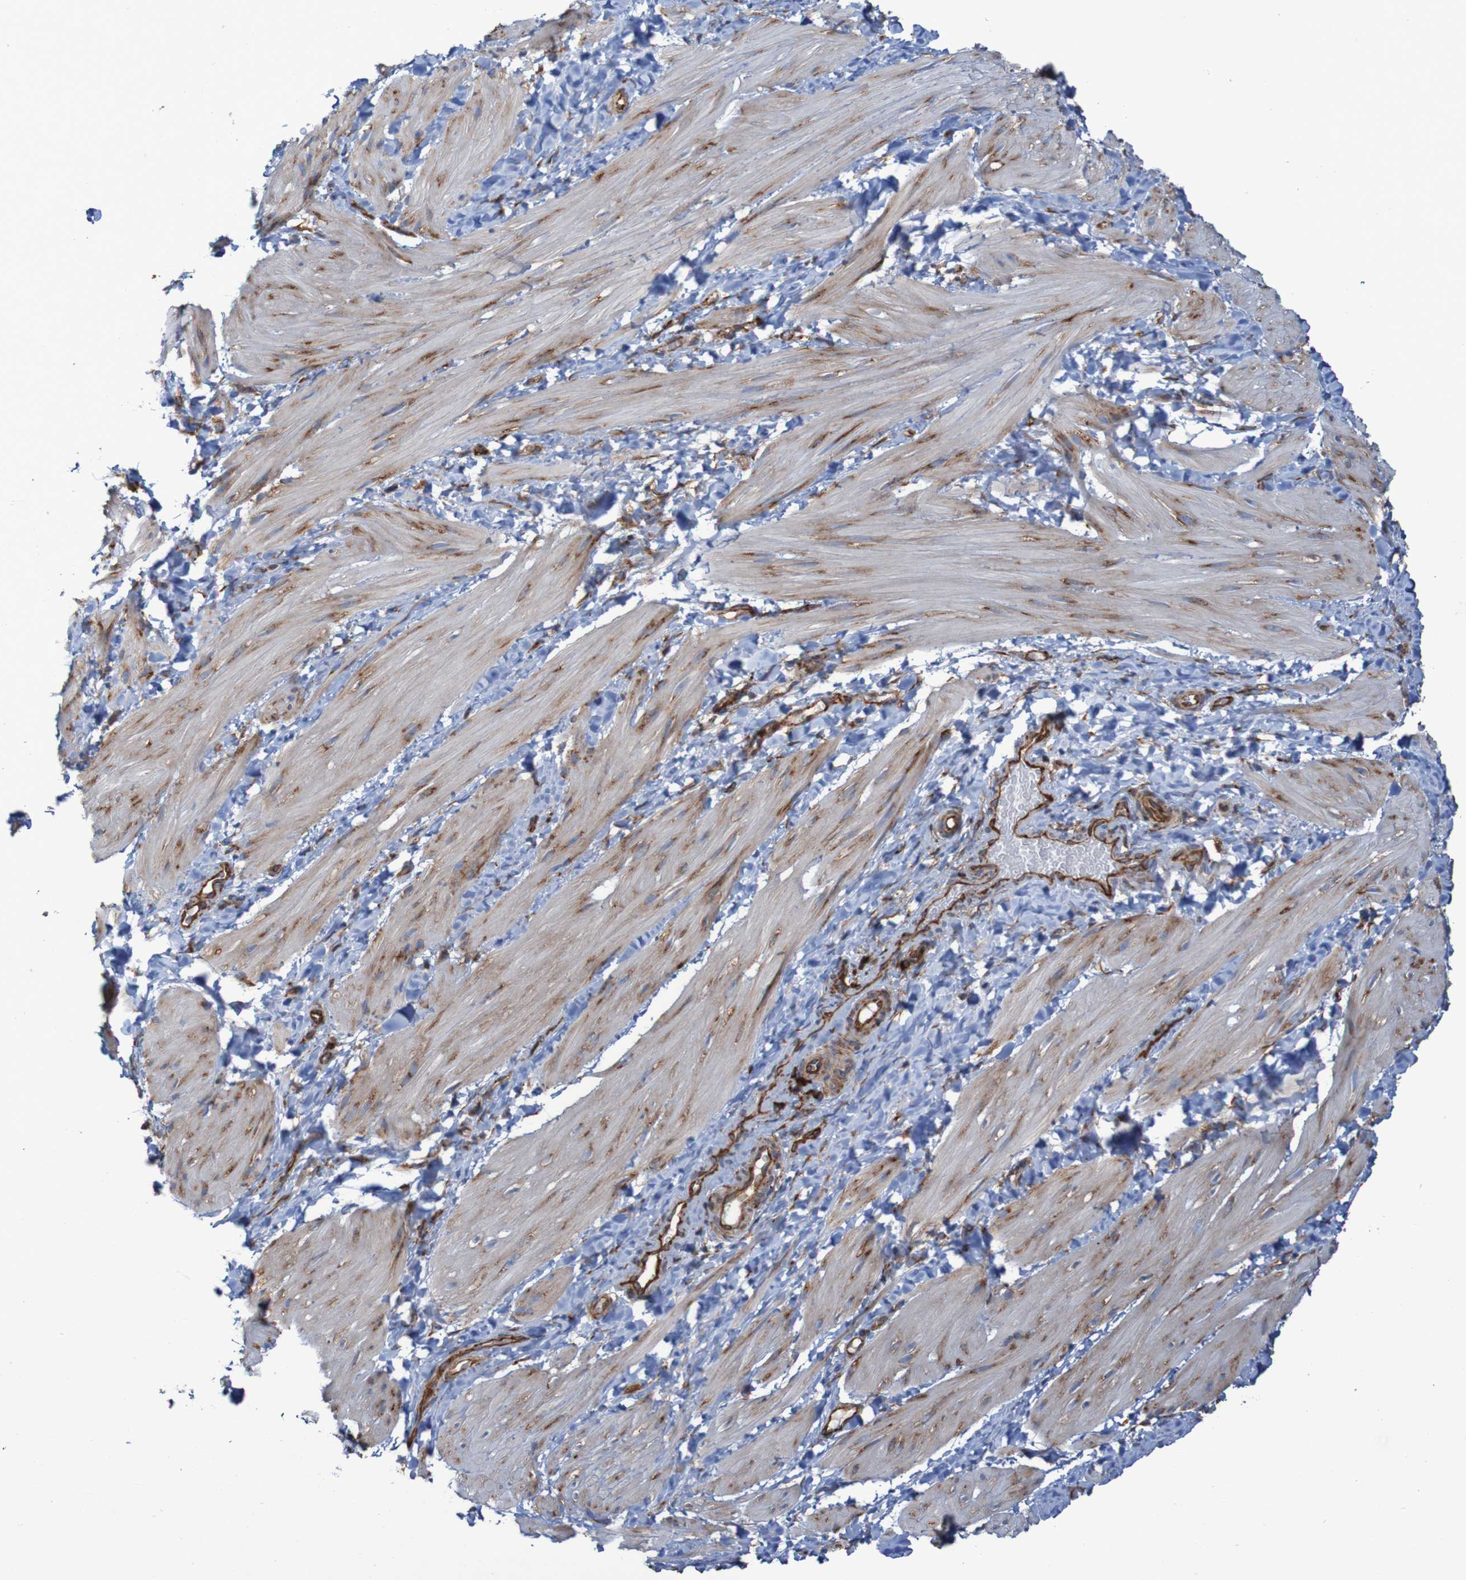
{"staining": {"intensity": "moderate", "quantity": ">75%", "location": "cytoplasmic/membranous"}, "tissue": "smooth muscle", "cell_type": "Smooth muscle cells", "image_type": "normal", "snomed": [{"axis": "morphology", "description": "Normal tissue, NOS"}, {"axis": "topography", "description": "Smooth muscle"}], "caption": "Protein staining of benign smooth muscle reveals moderate cytoplasmic/membranous expression in about >75% of smooth muscle cells. The protein of interest is stained brown, and the nuclei are stained in blue (DAB (3,3'-diaminobenzidine) IHC with brightfield microscopy, high magnification).", "gene": "RPL10", "patient": {"sex": "male", "age": 16}}